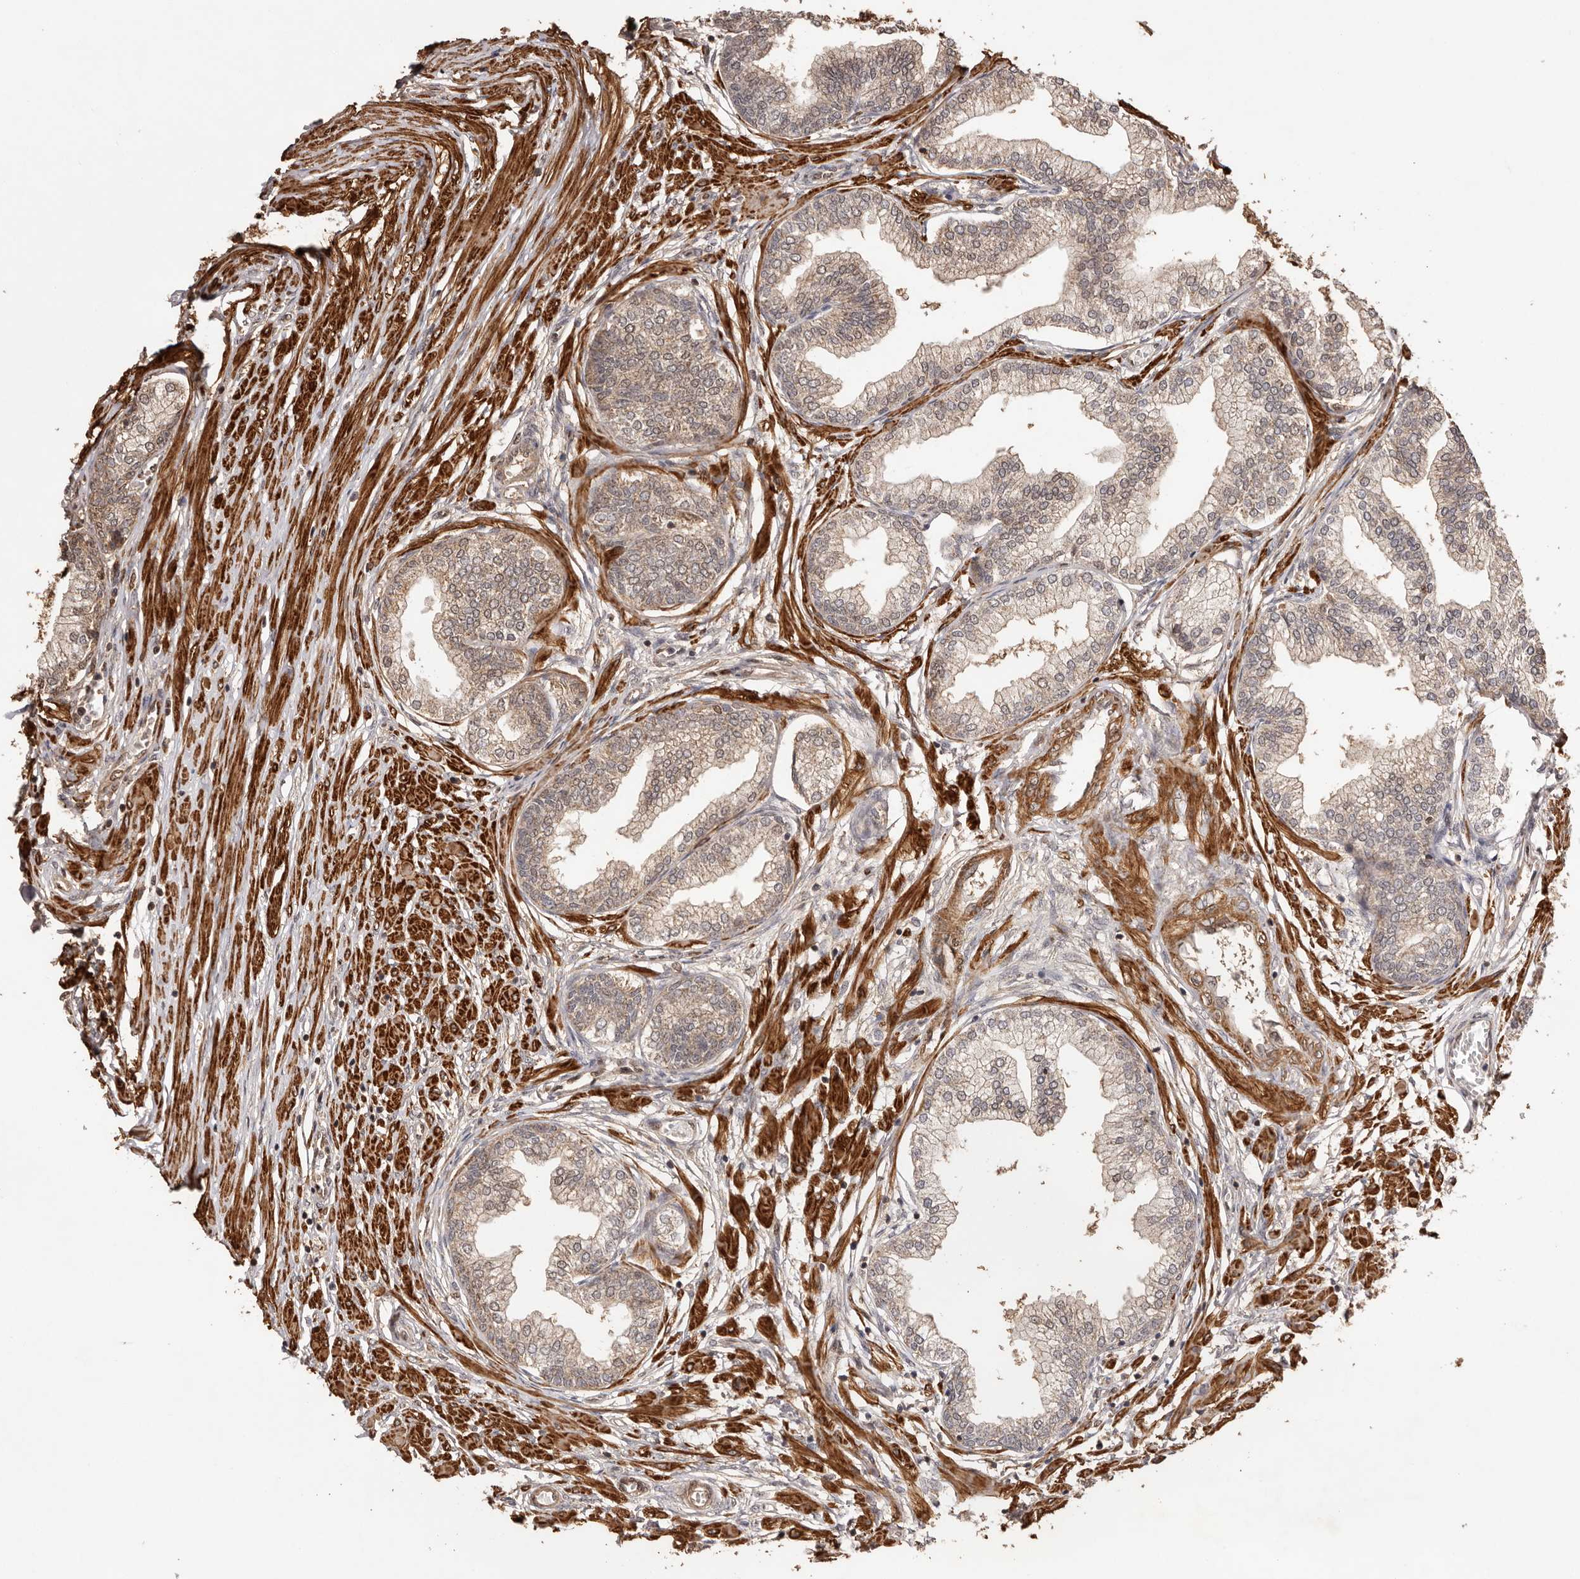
{"staining": {"intensity": "moderate", "quantity": "25%-75%", "location": "cytoplasmic/membranous,nuclear"}, "tissue": "prostate", "cell_type": "Glandular cells", "image_type": "normal", "snomed": [{"axis": "morphology", "description": "Normal tissue, NOS"}, {"axis": "morphology", "description": "Urothelial carcinoma, Low grade"}, {"axis": "topography", "description": "Urinary bladder"}, {"axis": "topography", "description": "Prostate"}], "caption": "Protein positivity by immunohistochemistry exhibits moderate cytoplasmic/membranous,nuclear expression in about 25%-75% of glandular cells in unremarkable prostate.", "gene": "UBR2", "patient": {"sex": "male", "age": 60}}